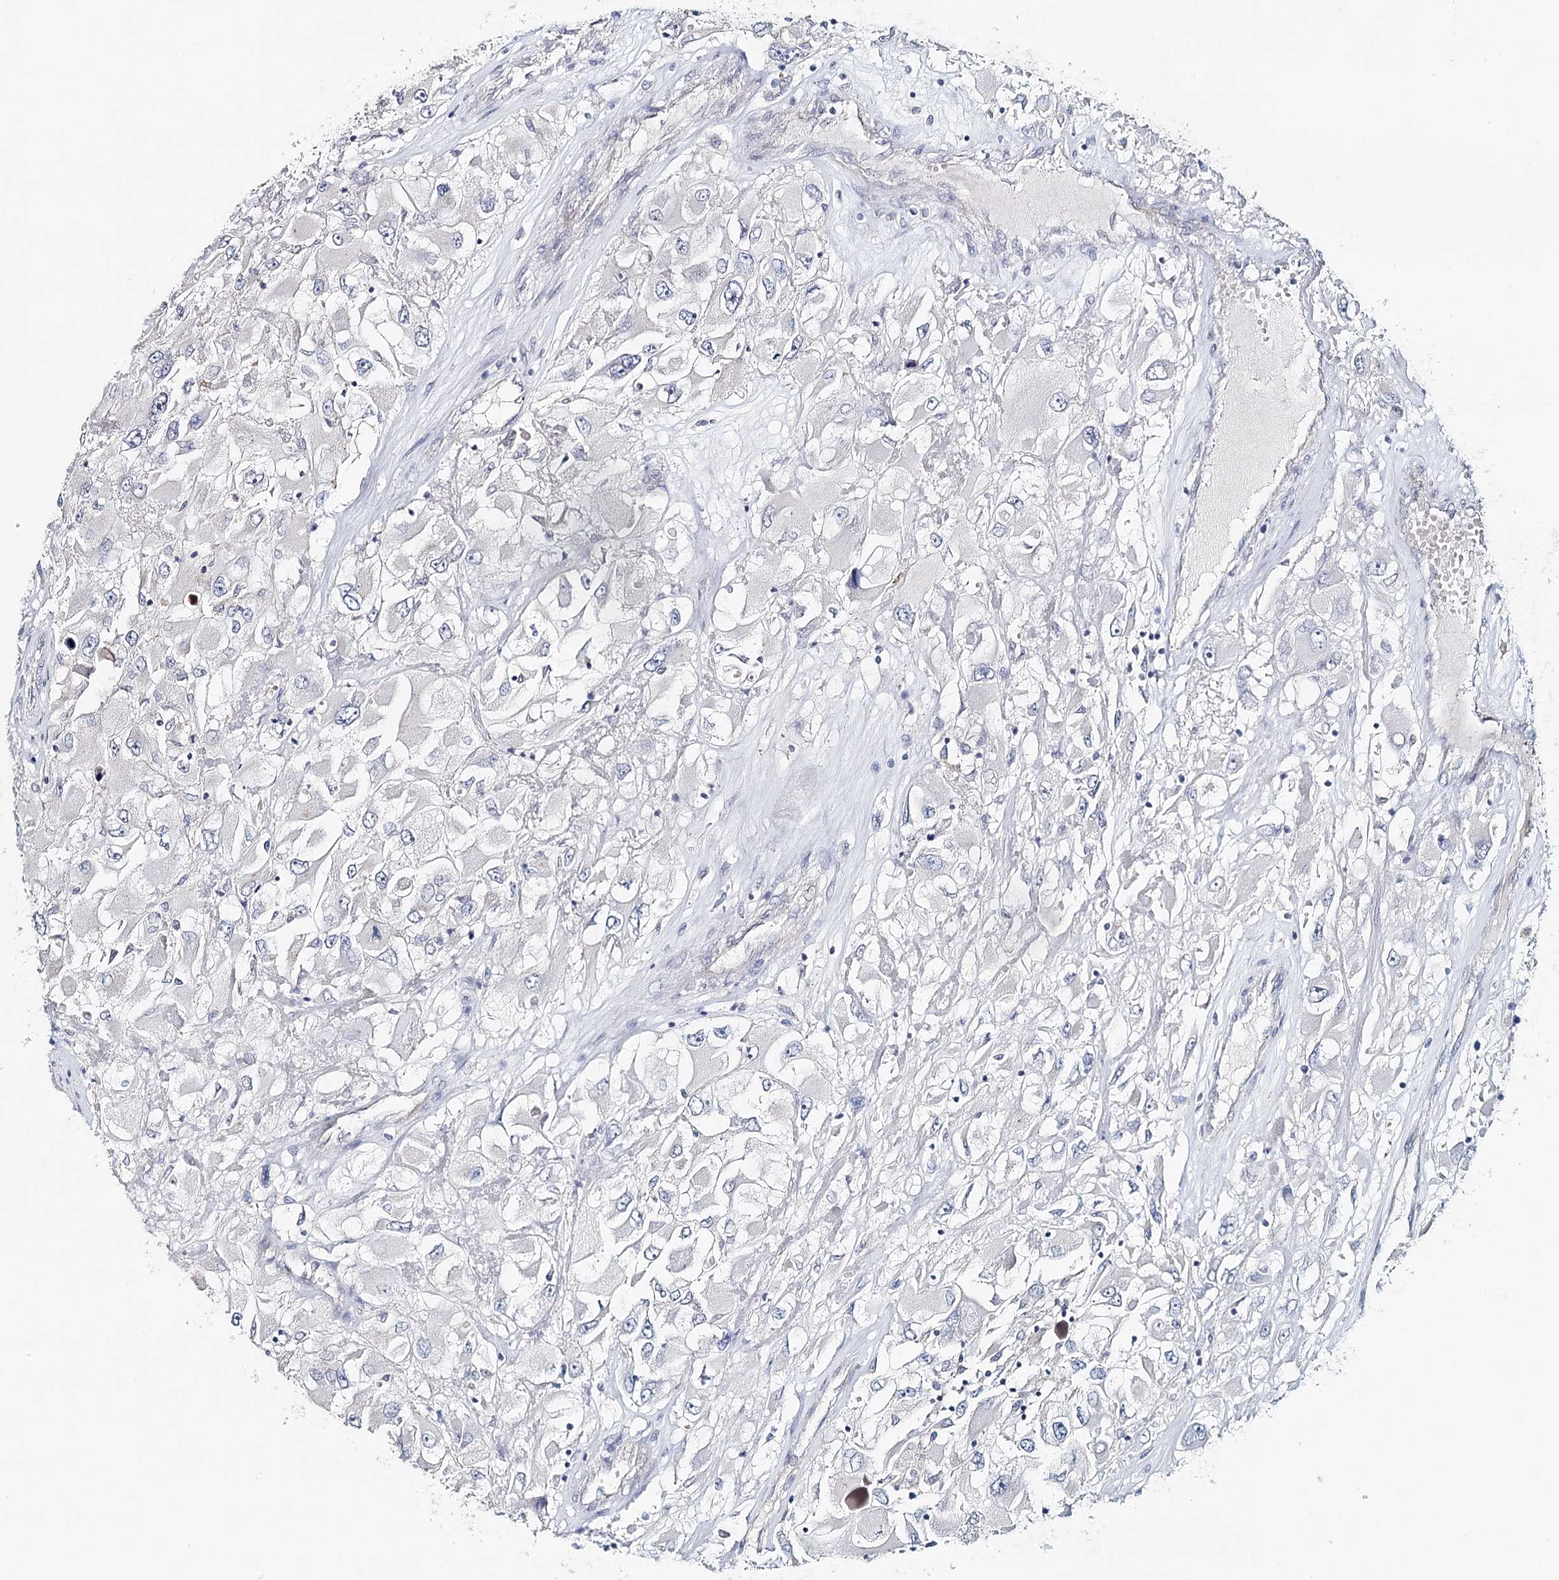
{"staining": {"intensity": "negative", "quantity": "none", "location": "none"}, "tissue": "renal cancer", "cell_type": "Tumor cells", "image_type": "cancer", "snomed": [{"axis": "morphology", "description": "Adenocarcinoma, NOS"}, {"axis": "topography", "description": "Kidney"}], "caption": "DAB immunohistochemical staining of renal adenocarcinoma shows no significant expression in tumor cells.", "gene": "SYNPO", "patient": {"sex": "female", "age": 52}}